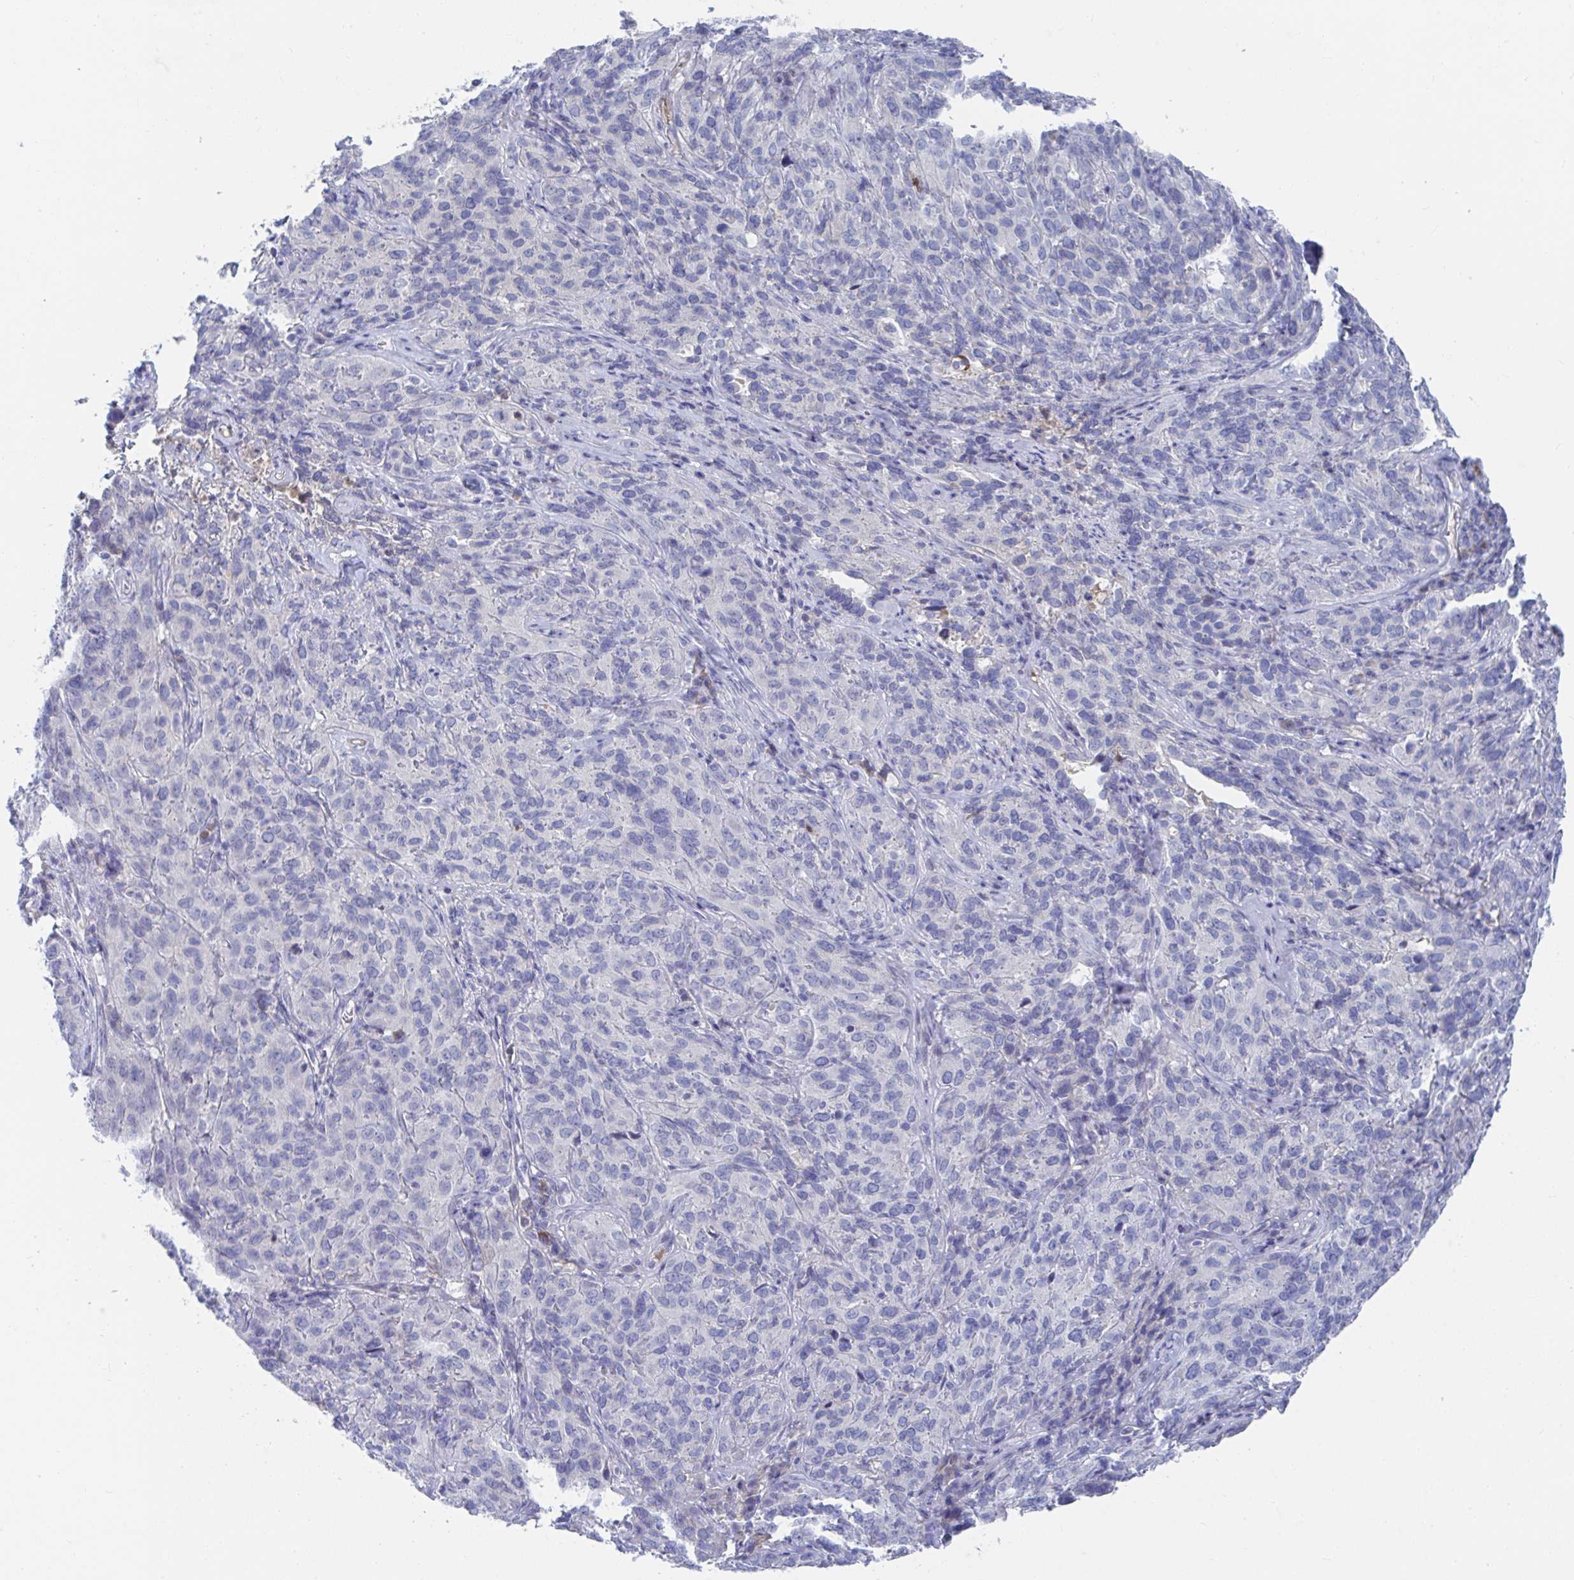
{"staining": {"intensity": "negative", "quantity": "none", "location": "none"}, "tissue": "cervical cancer", "cell_type": "Tumor cells", "image_type": "cancer", "snomed": [{"axis": "morphology", "description": "Squamous cell carcinoma, NOS"}, {"axis": "topography", "description": "Cervix"}], "caption": "DAB (3,3'-diaminobenzidine) immunohistochemical staining of cervical cancer (squamous cell carcinoma) exhibits no significant expression in tumor cells.", "gene": "TNFAIP6", "patient": {"sex": "female", "age": 51}}